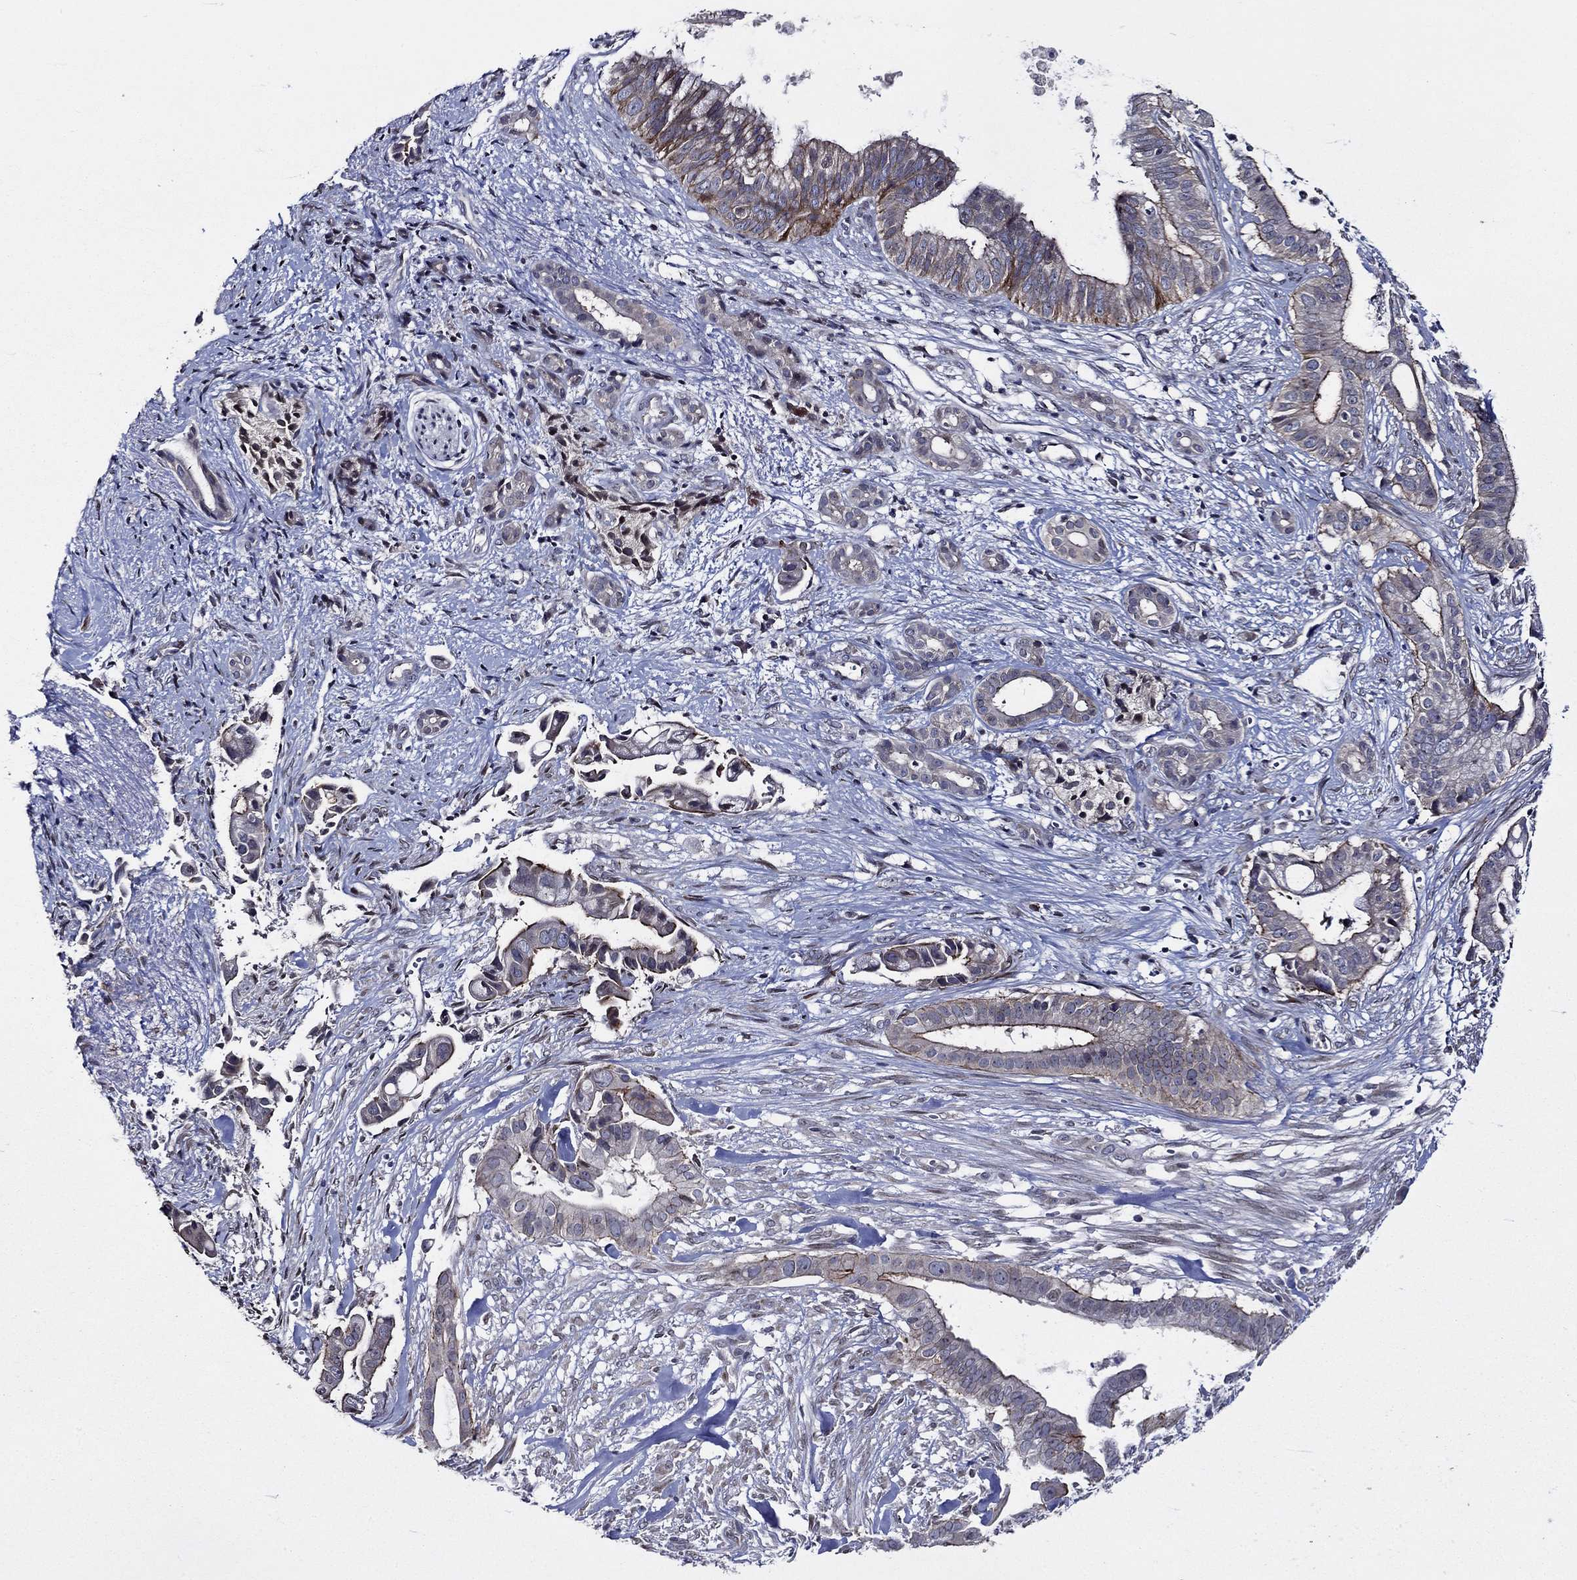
{"staining": {"intensity": "strong", "quantity": "25%-75%", "location": "cytoplasmic/membranous"}, "tissue": "pancreatic cancer", "cell_type": "Tumor cells", "image_type": "cancer", "snomed": [{"axis": "morphology", "description": "Adenocarcinoma, NOS"}, {"axis": "topography", "description": "Pancreas"}], "caption": "Strong cytoplasmic/membranous protein expression is present in approximately 25%-75% of tumor cells in pancreatic cancer. (Brightfield microscopy of DAB IHC at high magnification).", "gene": "CETN3", "patient": {"sex": "male", "age": 61}}